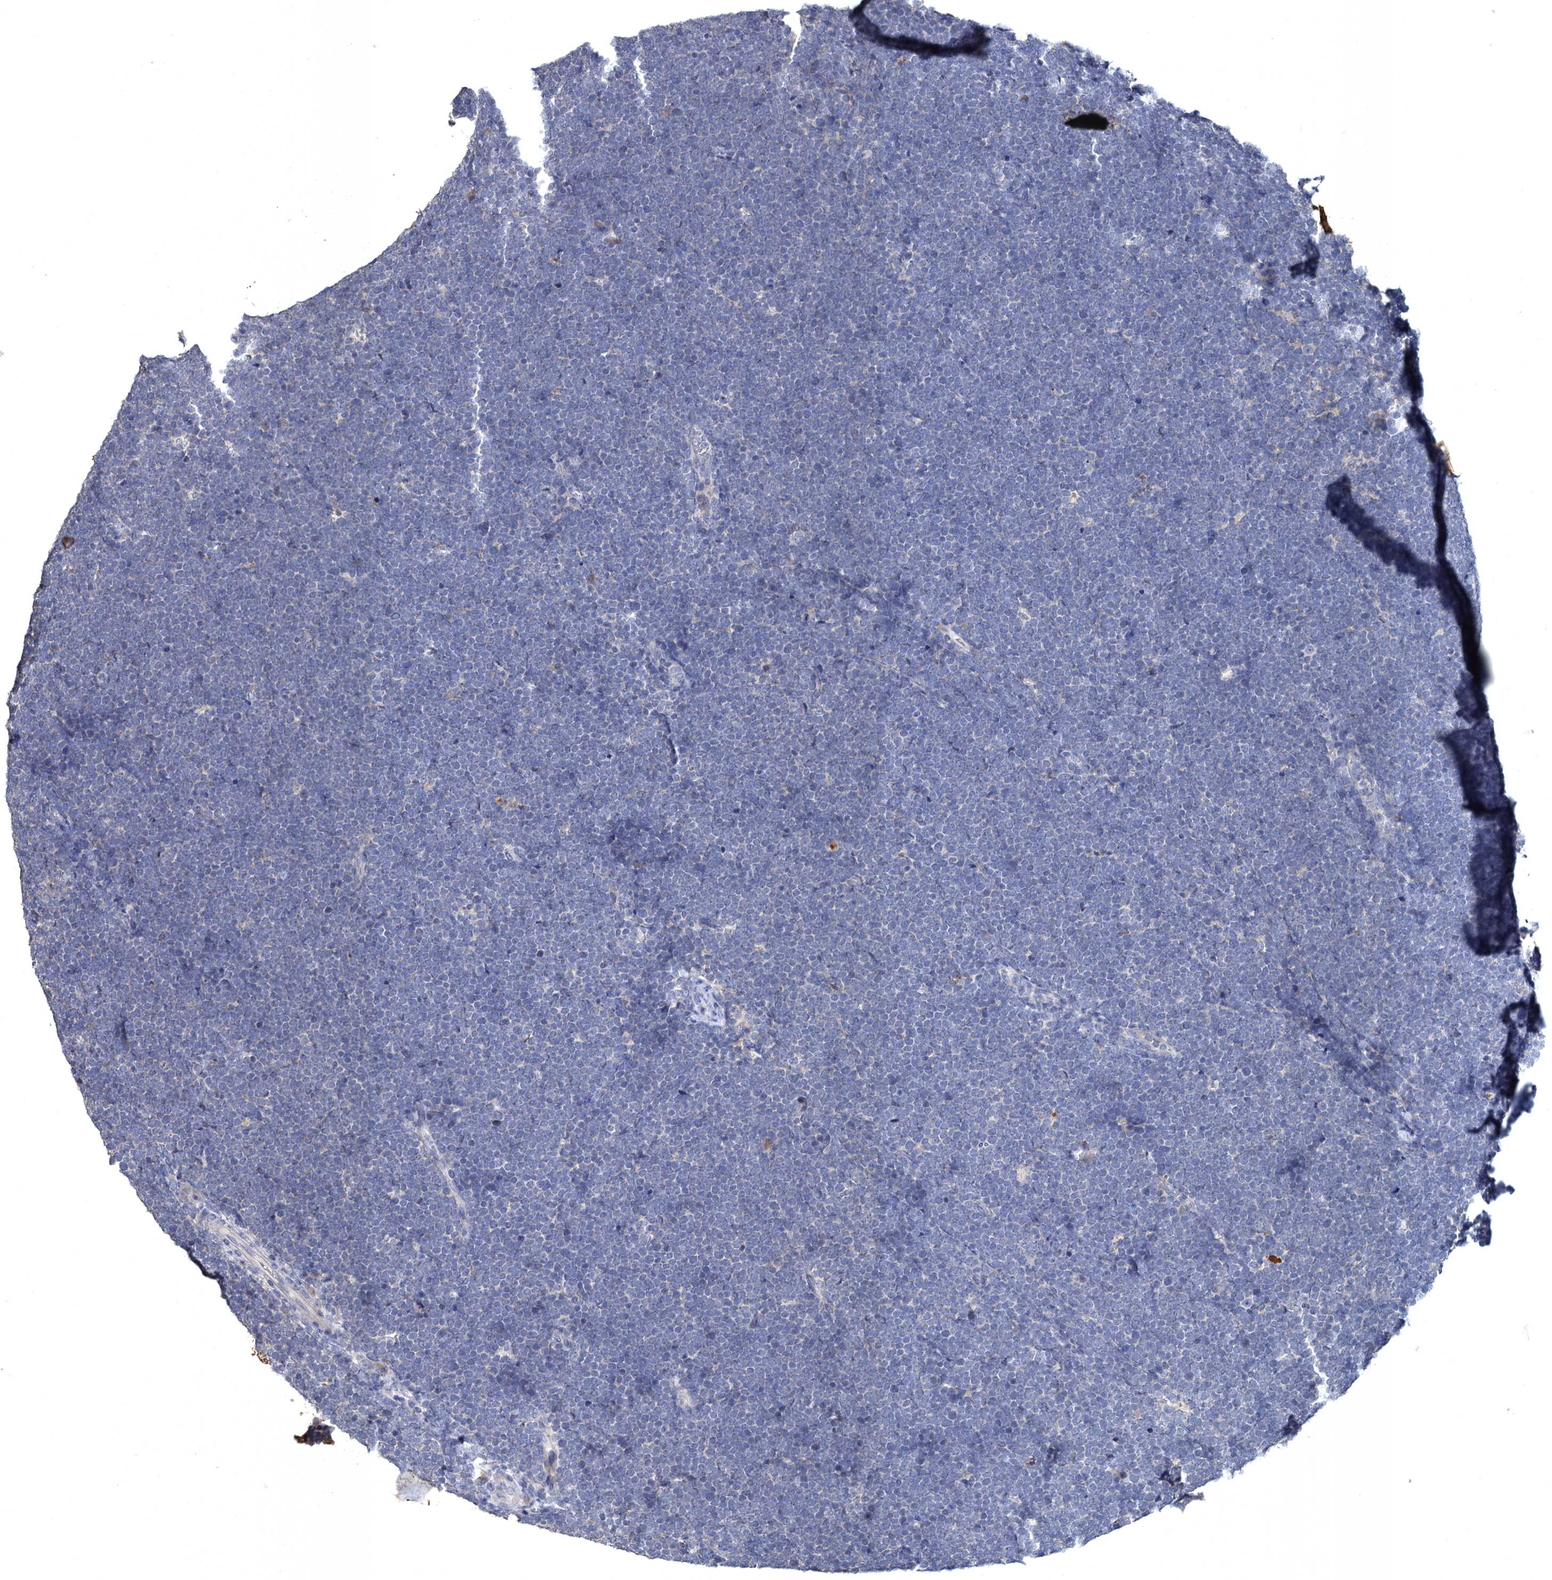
{"staining": {"intensity": "negative", "quantity": "none", "location": "none"}, "tissue": "lymphoma", "cell_type": "Tumor cells", "image_type": "cancer", "snomed": [{"axis": "morphology", "description": "Malignant lymphoma, non-Hodgkin's type, High grade"}, {"axis": "topography", "description": "Lymph node"}], "caption": "The immunohistochemistry (IHC) photomicrograph has no significant staining in tumor cells of high-grade malignant lymphoma, non-Hodgkin's type tissue.", "gene": "ATP9A", "patient": {"sex": "male", "age": 13}}